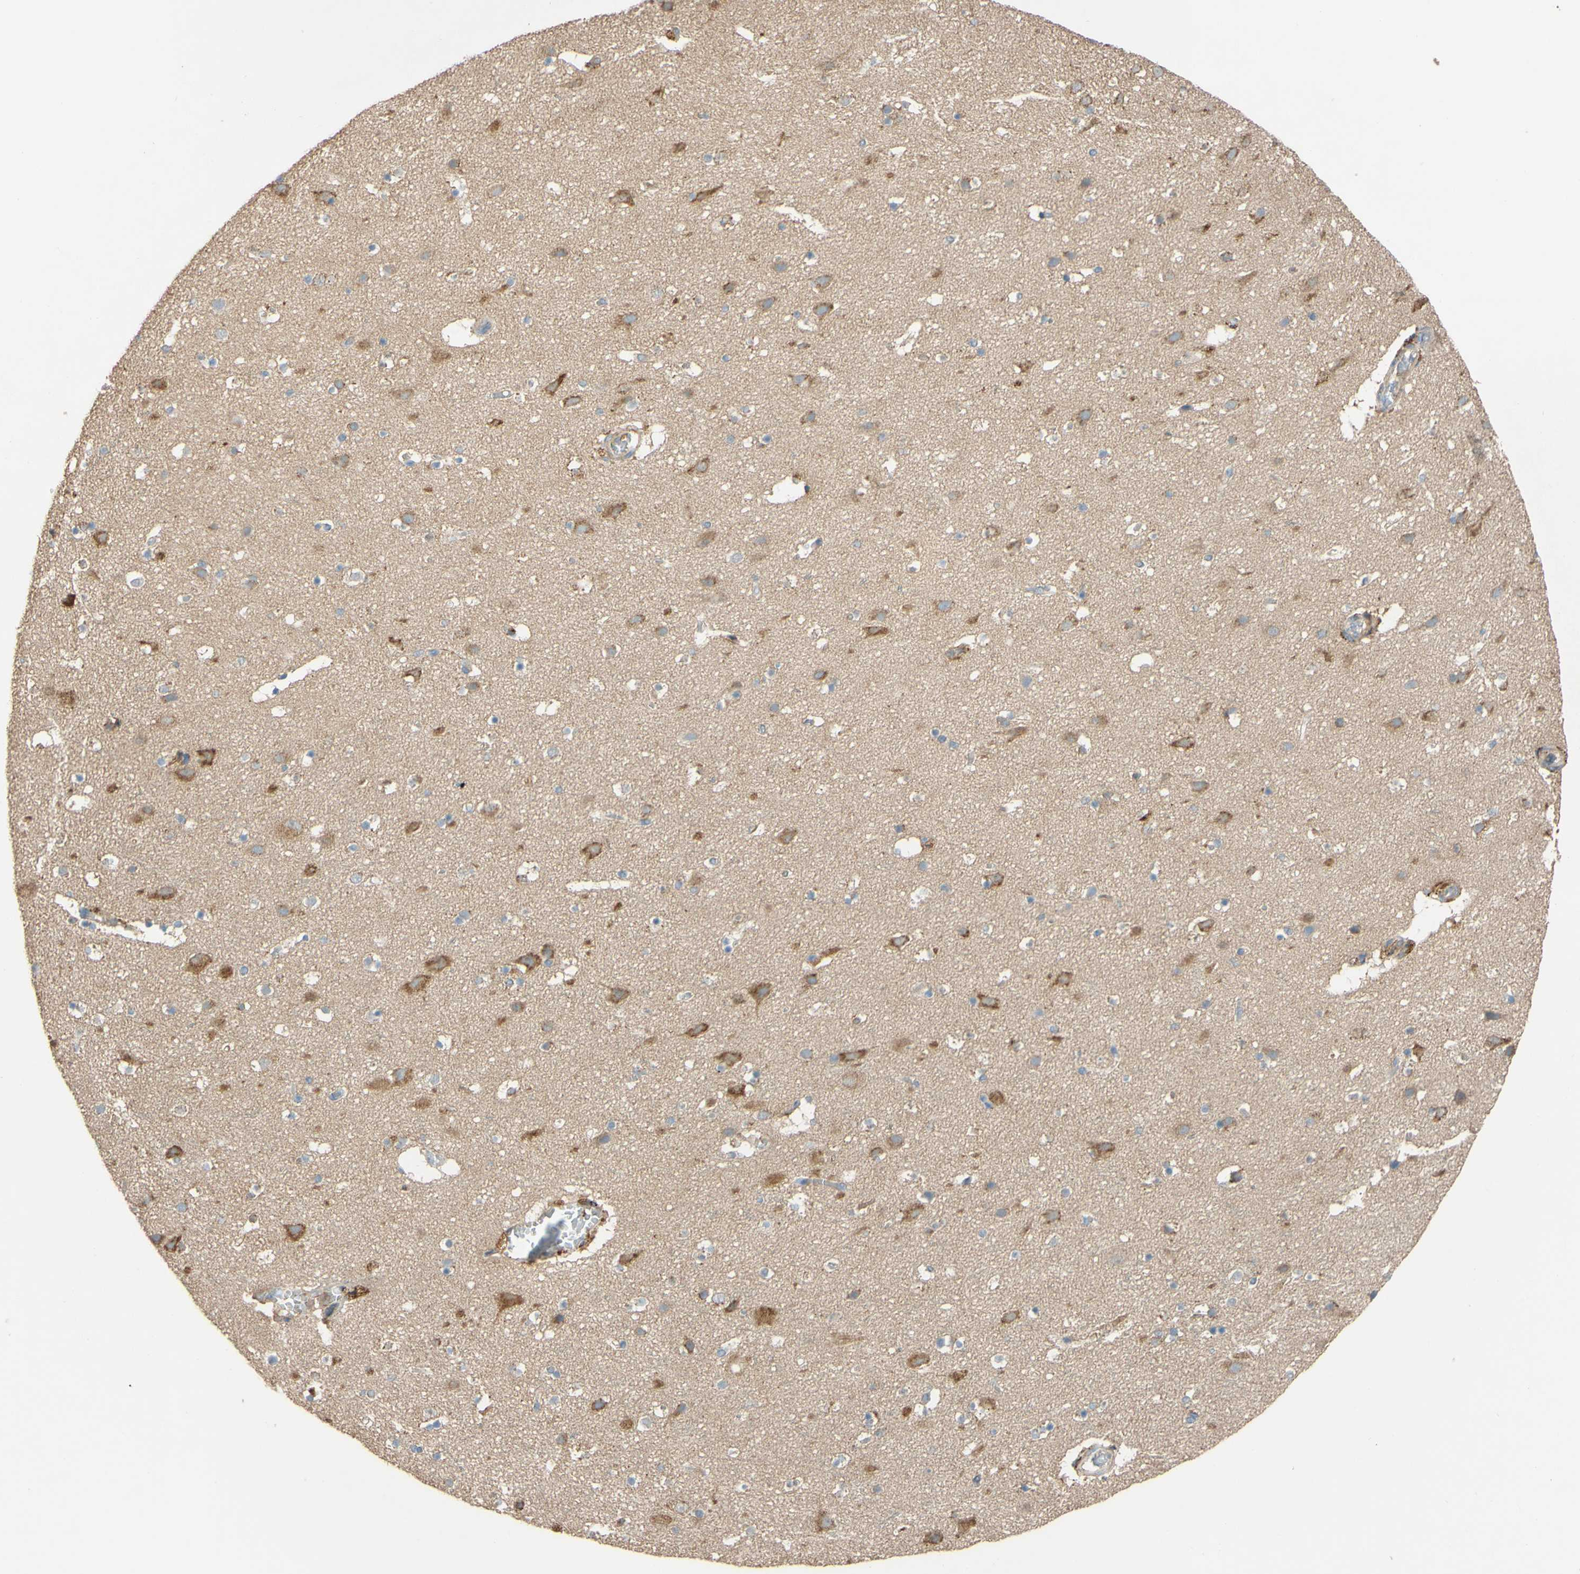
{"staining": {"intensity": "moderate", "quantity": "25%-75%", "location": "cytoplasmic/membranous"}, "tissue": "cerebral cortex", "cell_type": "Endothelial cells", "image_type": "normal", "snomed": [{"axis": "morphology", "description": "Normal tissue, NOS"}, {"axis": "topography", "description": "Cerebral cortex"}], "caption": "This is a photomicrograph of immunohistochemistry staining of normal cerebral cortex, which shows moderate staining in the cytoplasmic/membranous of endothelial cells.", "gene": "DKK3", "patient": {"sex": "male", "age": 45}}